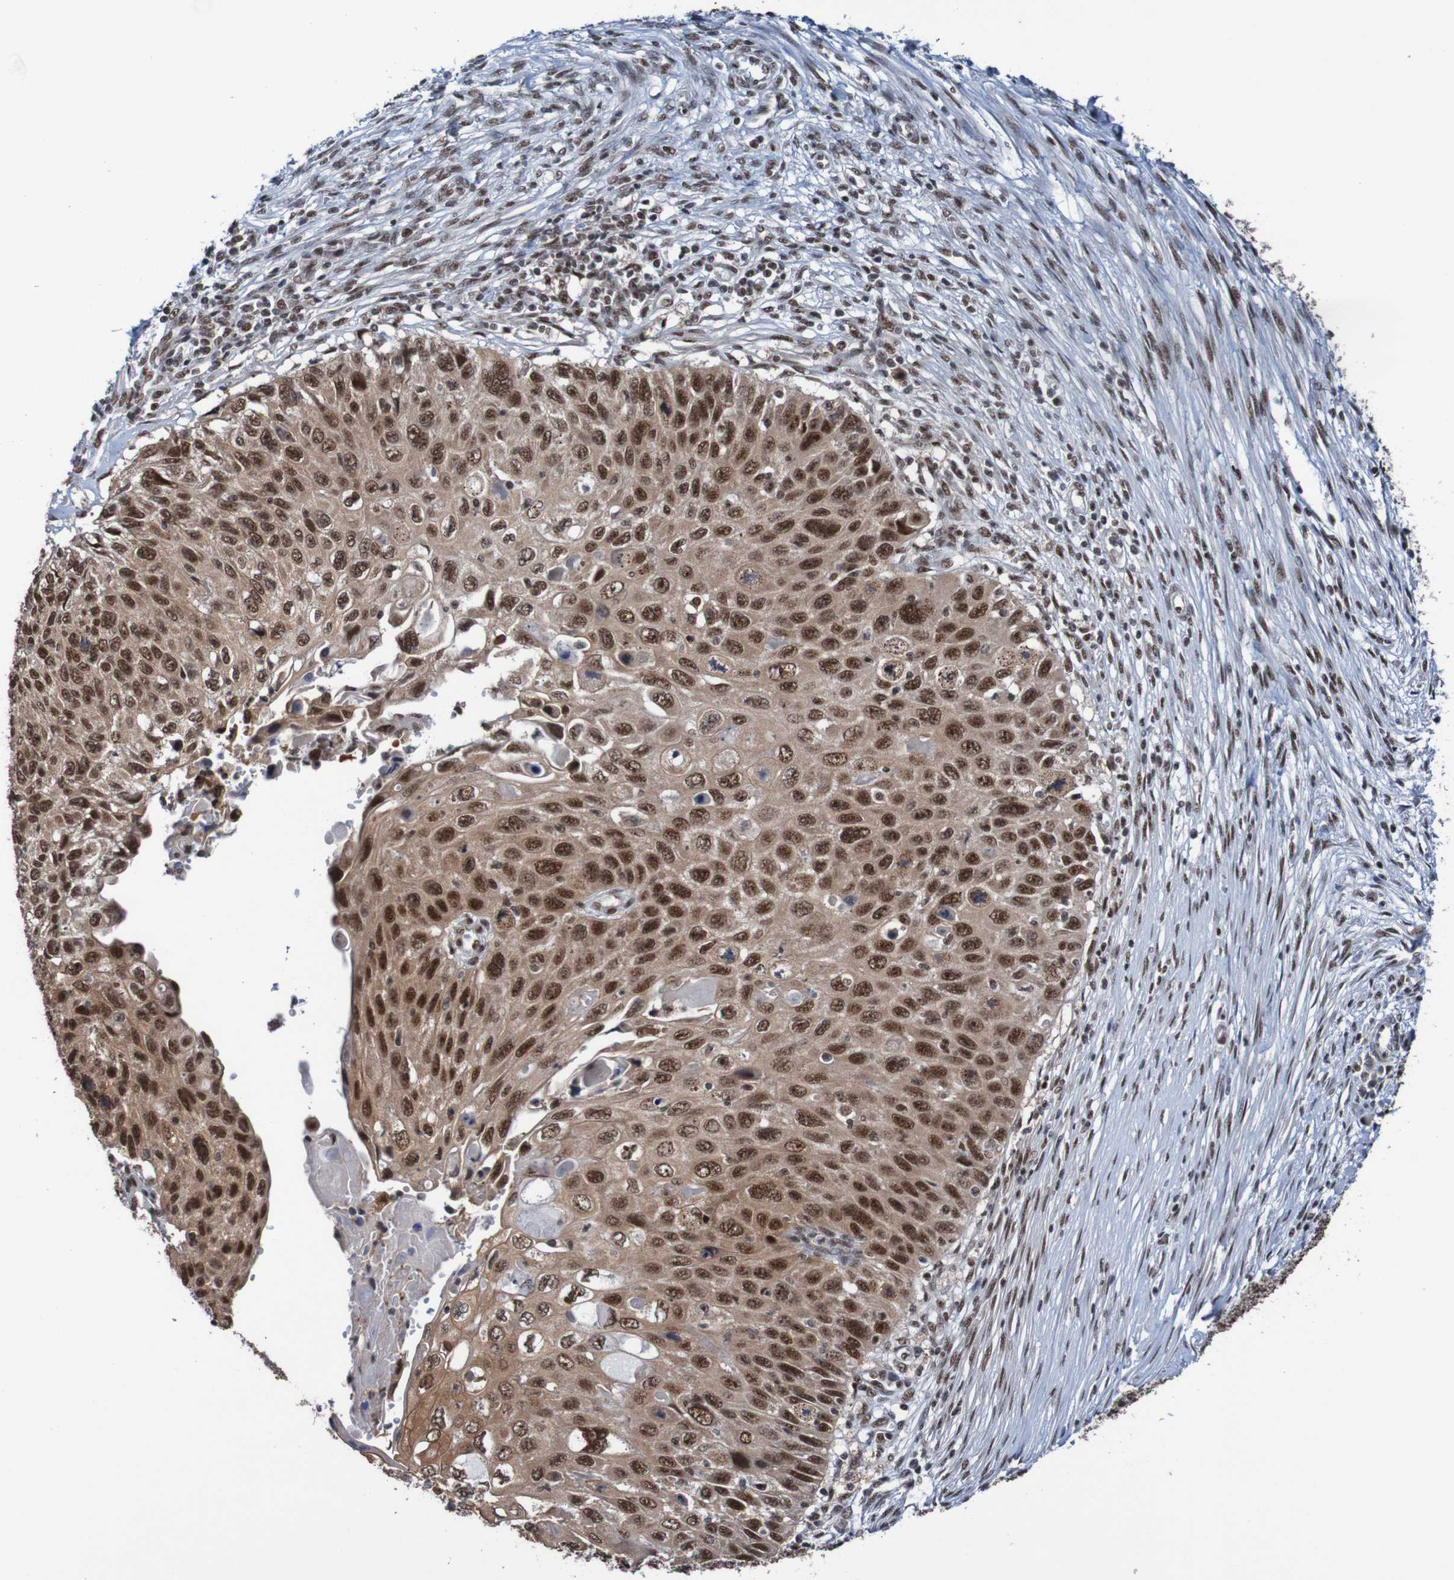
{"staining": {"intensity": "strong", "quantity": ">75%", "location": "cytoplasmic/membranous,nuclear"}, "tissue": "cervical cancer", "cell_type": "Tumor cells", "image_type": "cancer", "snomed": [{"axis": "morphology", "description": "Squamous cell carcinoma, NOS"}, {"axis": "topography", "description": "Cervix"}], "caption": "The immunohistochemical stain labels strong cytoplasmic/membranous and nuclear positivity in tumor cells of cervical squamous cell carcinoma tissue.", "gene": "CDC5L", "patient": {"sex": "female", "age": 70}}